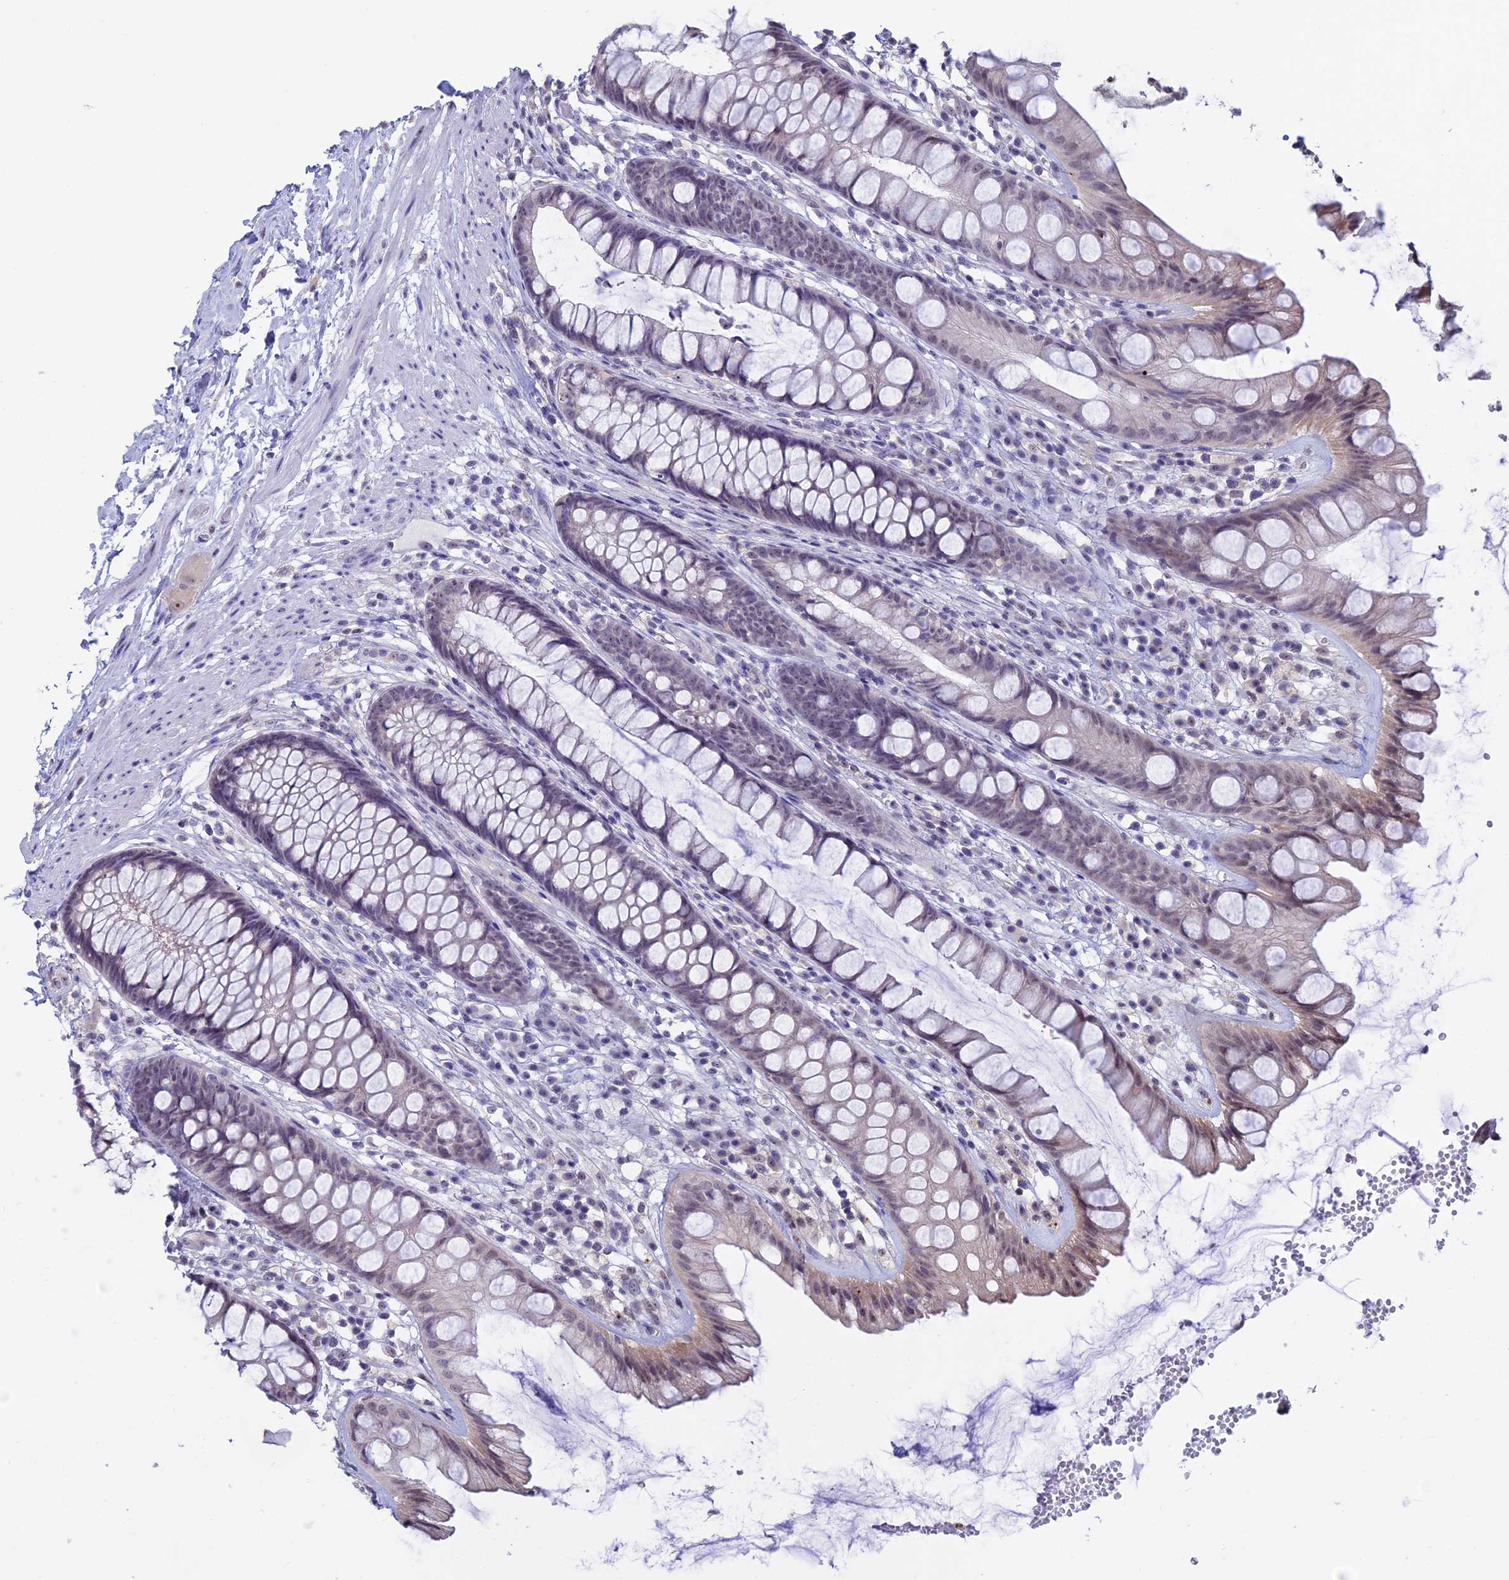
{"staining": {"intensity": "weak", "quantity": "<25%", "location": "cytoplasmic/membranous,nuclear"}, "tissue": "rectum", "cell_type": "Glandular cells", "image_type": "normal", "snomed": [{"axis": "morphology", "description": "Normal tissue, NOS"}, {"axis": "topography", "description": "Rectum"}], "caption": "IHC photomicrograph of normal human rectum stained for a protein (brown), which demonstrates no expression in glandular cells. Brightfield microscopy of immunohistochemistry stained with DAB (brown) and hematoxylin (blue), captured at high magnification.", "gene": "SPIRE1", "patient": {"sex": "male", "age": 74}}